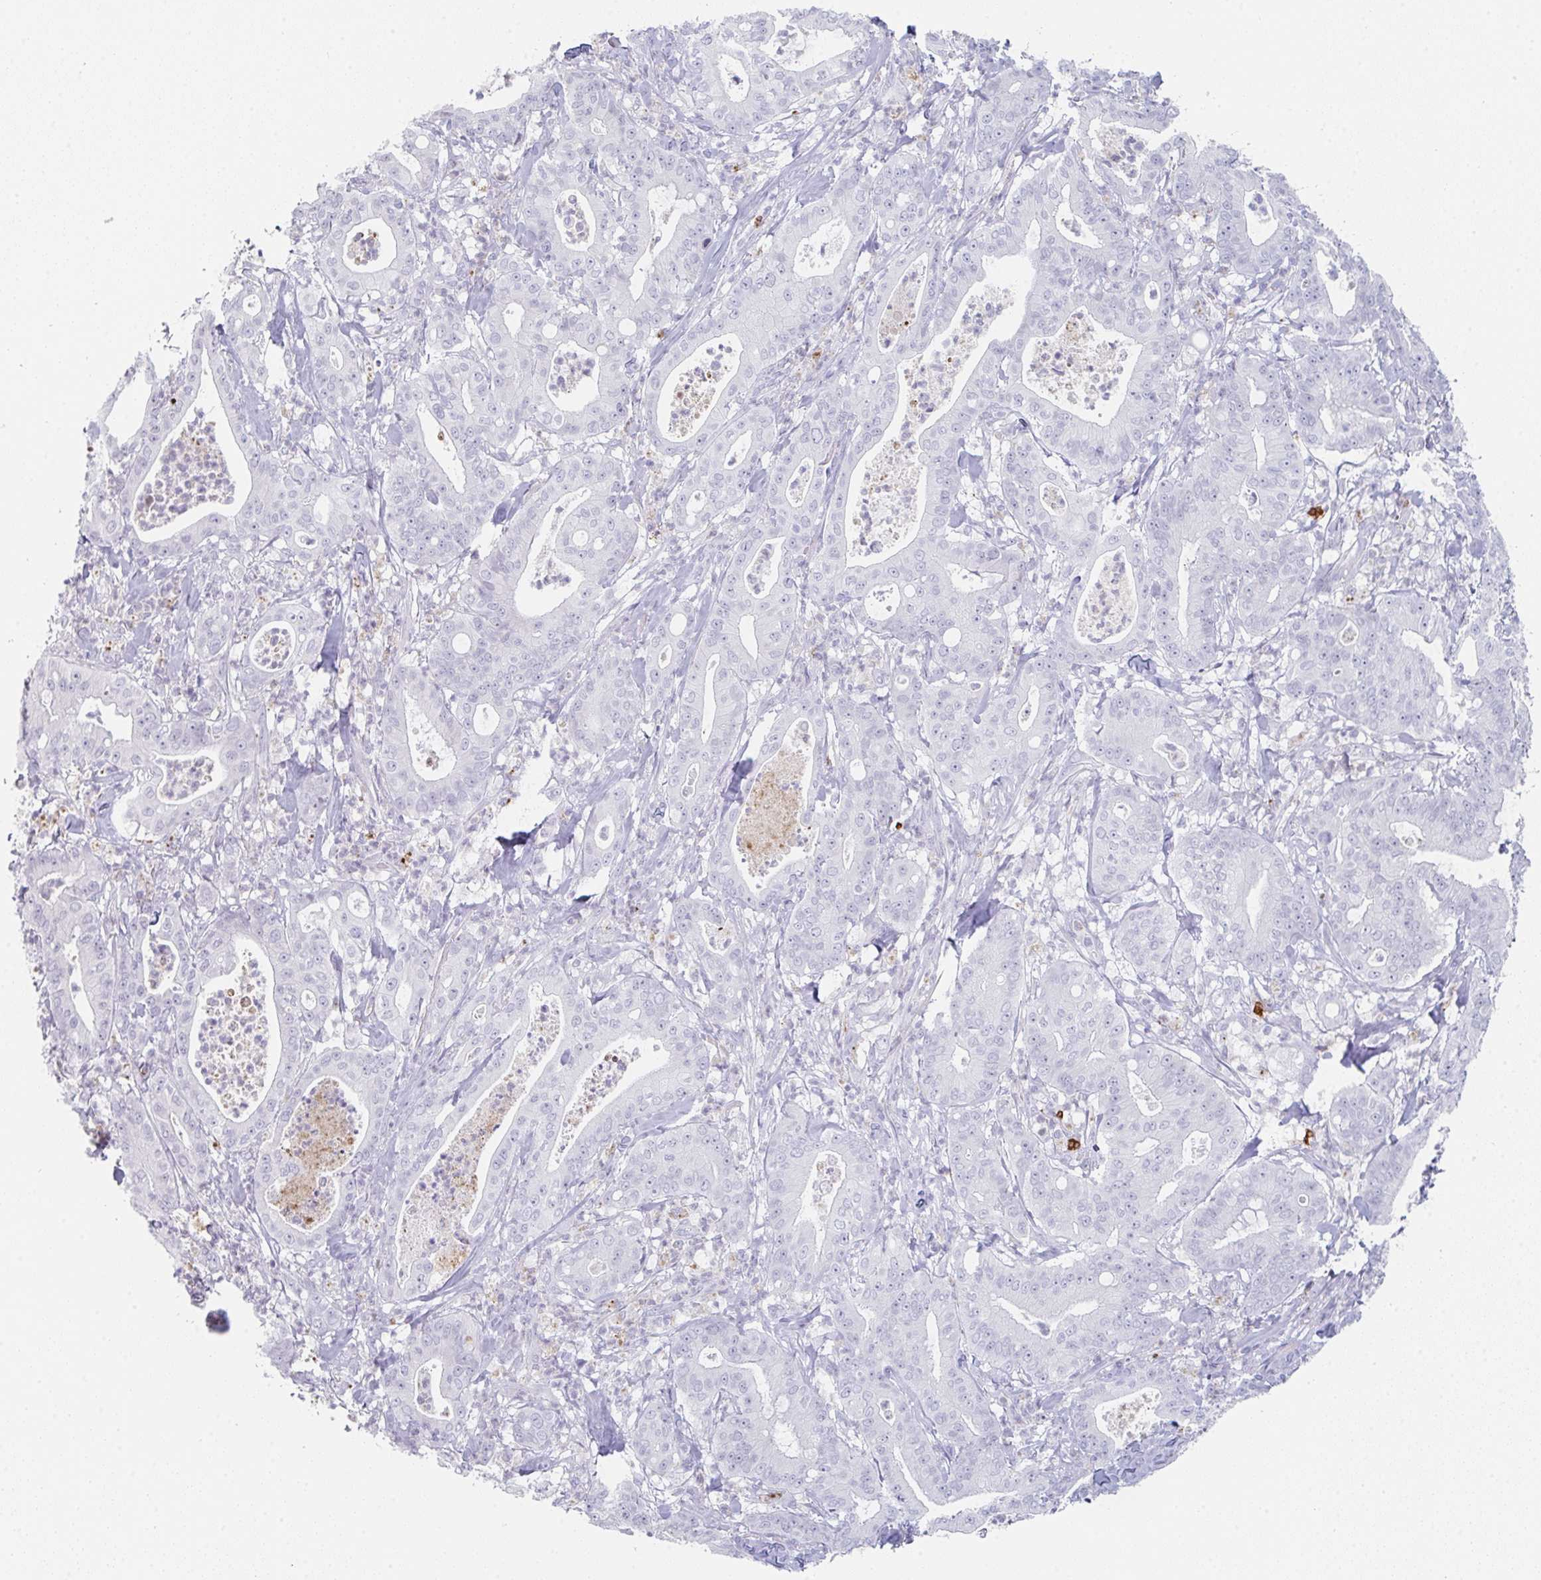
{"staining": {"intensity": "negative", "quantity": "none", "location": "none"}, "tissue": "pancreatic cancer", "cell_type": "Tumor cells", "image_type": "cancer", "snomed": [{"axis": "morphology", "description": "Adenocarcinoma, NOS"}, {"axis": "topography", "description": "Pancreas"}], "caption": "IHC histopathology image of neoplastic tissue: human pancreatic cancer (adenocarcinoma) stained with DAB demonstrates no significant protein expression in tumor cells. The staining was performed using DAB (3,3'-diaminobenzidine) to visualize the protein expression in brown, while the nuclei were stained in blue with hematoxylin (Magnification: 20x).", "gene": "RUBCN", "patient": {"sex": "male", "age": 71}}